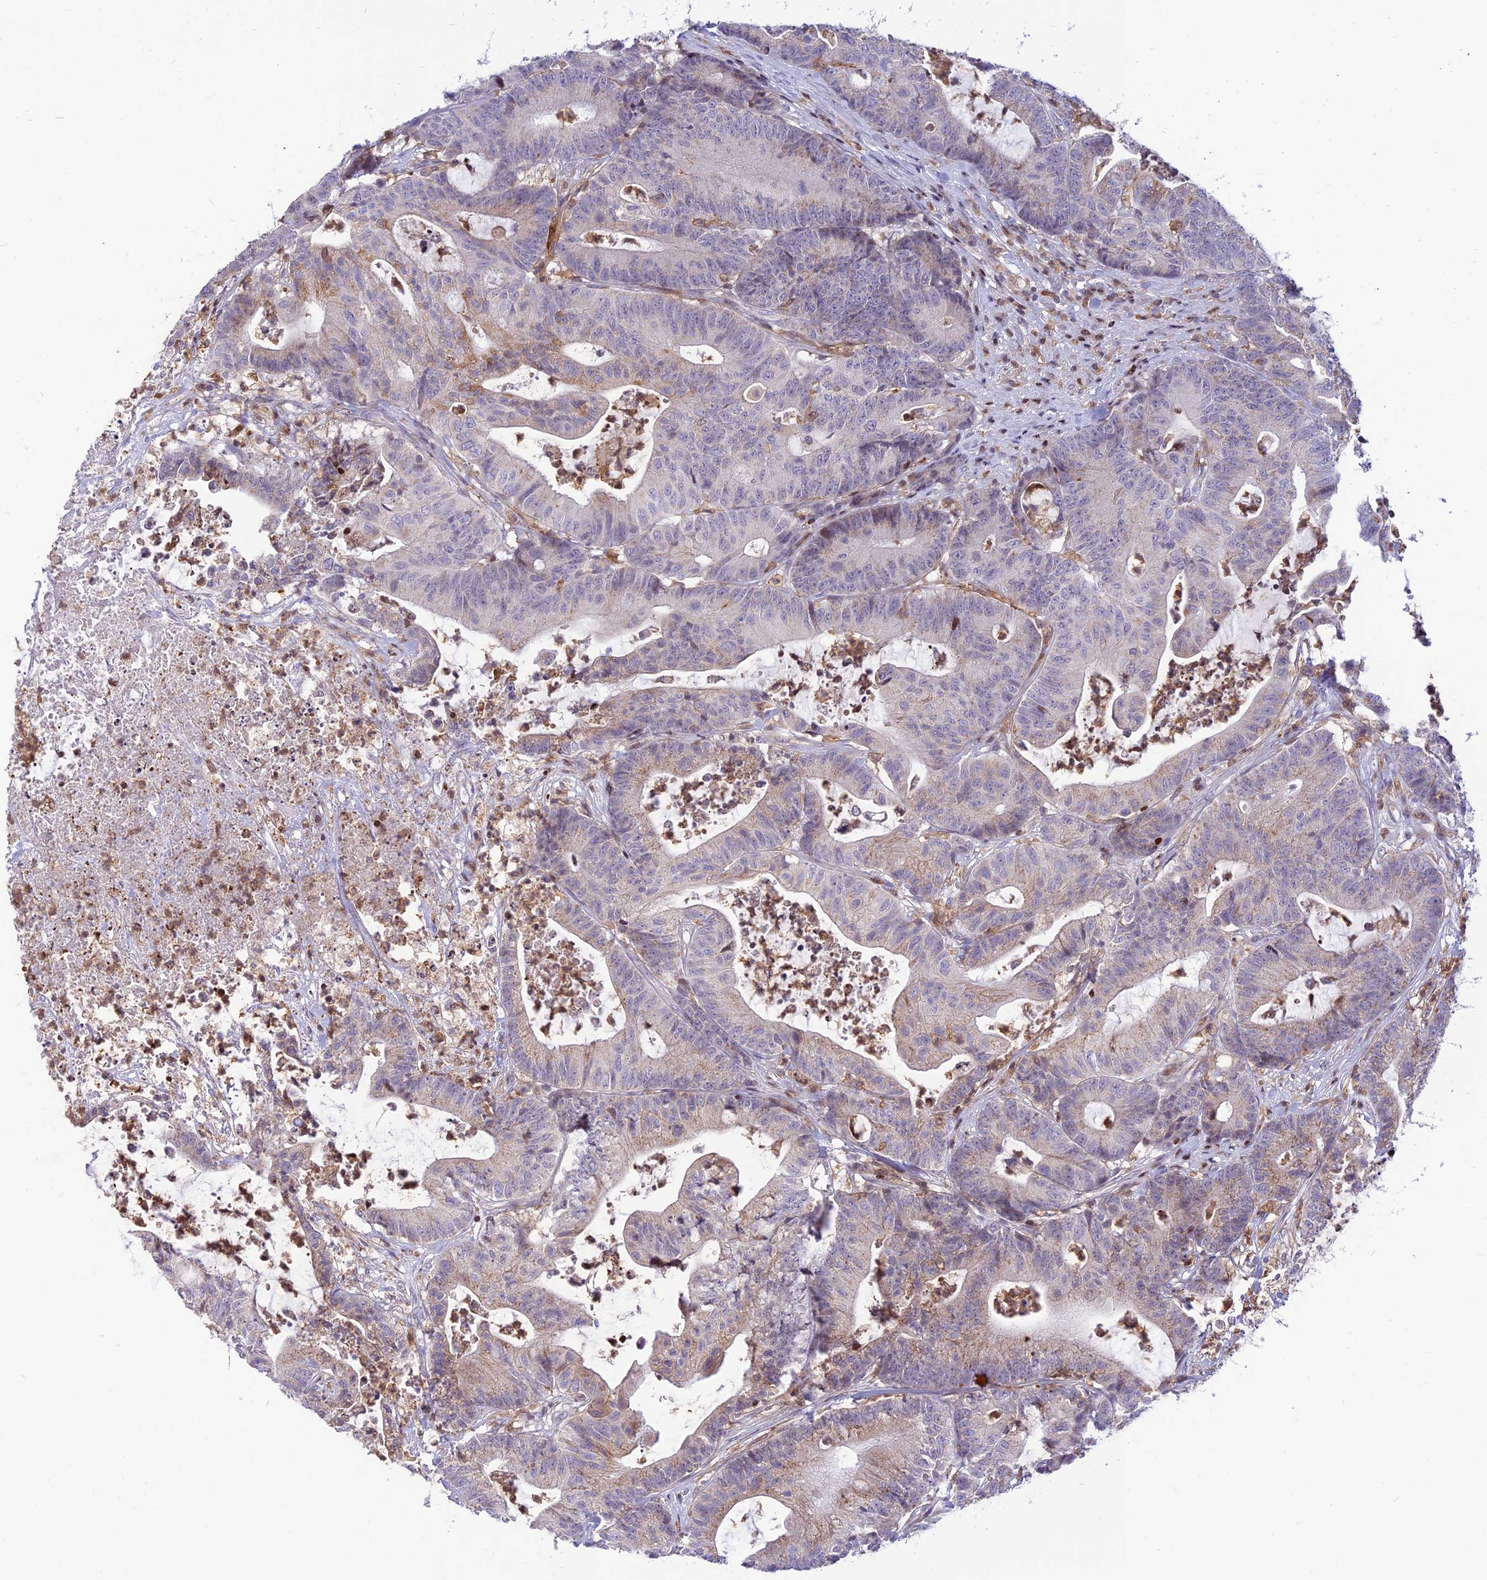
{"staining": {"intensity": "weak", "quantity": "25%-75%", "location": "cytoplasmic/membranous"}, "tissue": "colorectal cancer", "cell_type": "Tumor cells", "image_type": "cancer", "snomed": [{"axis": "morphology", "description": "Adenocarcinoma, NOS"}, {"axis": "topography", "description": "Colon"}], "caption": "Immunohistochemical staining of adenocarcinoma (colorectal) exhibits low levels of weak cytoplasmic/membranous positivity in approximately 25%-75% of tumor cells.", "gene": "FAM186B", "patient": {"sex": "female", "age": 84}}